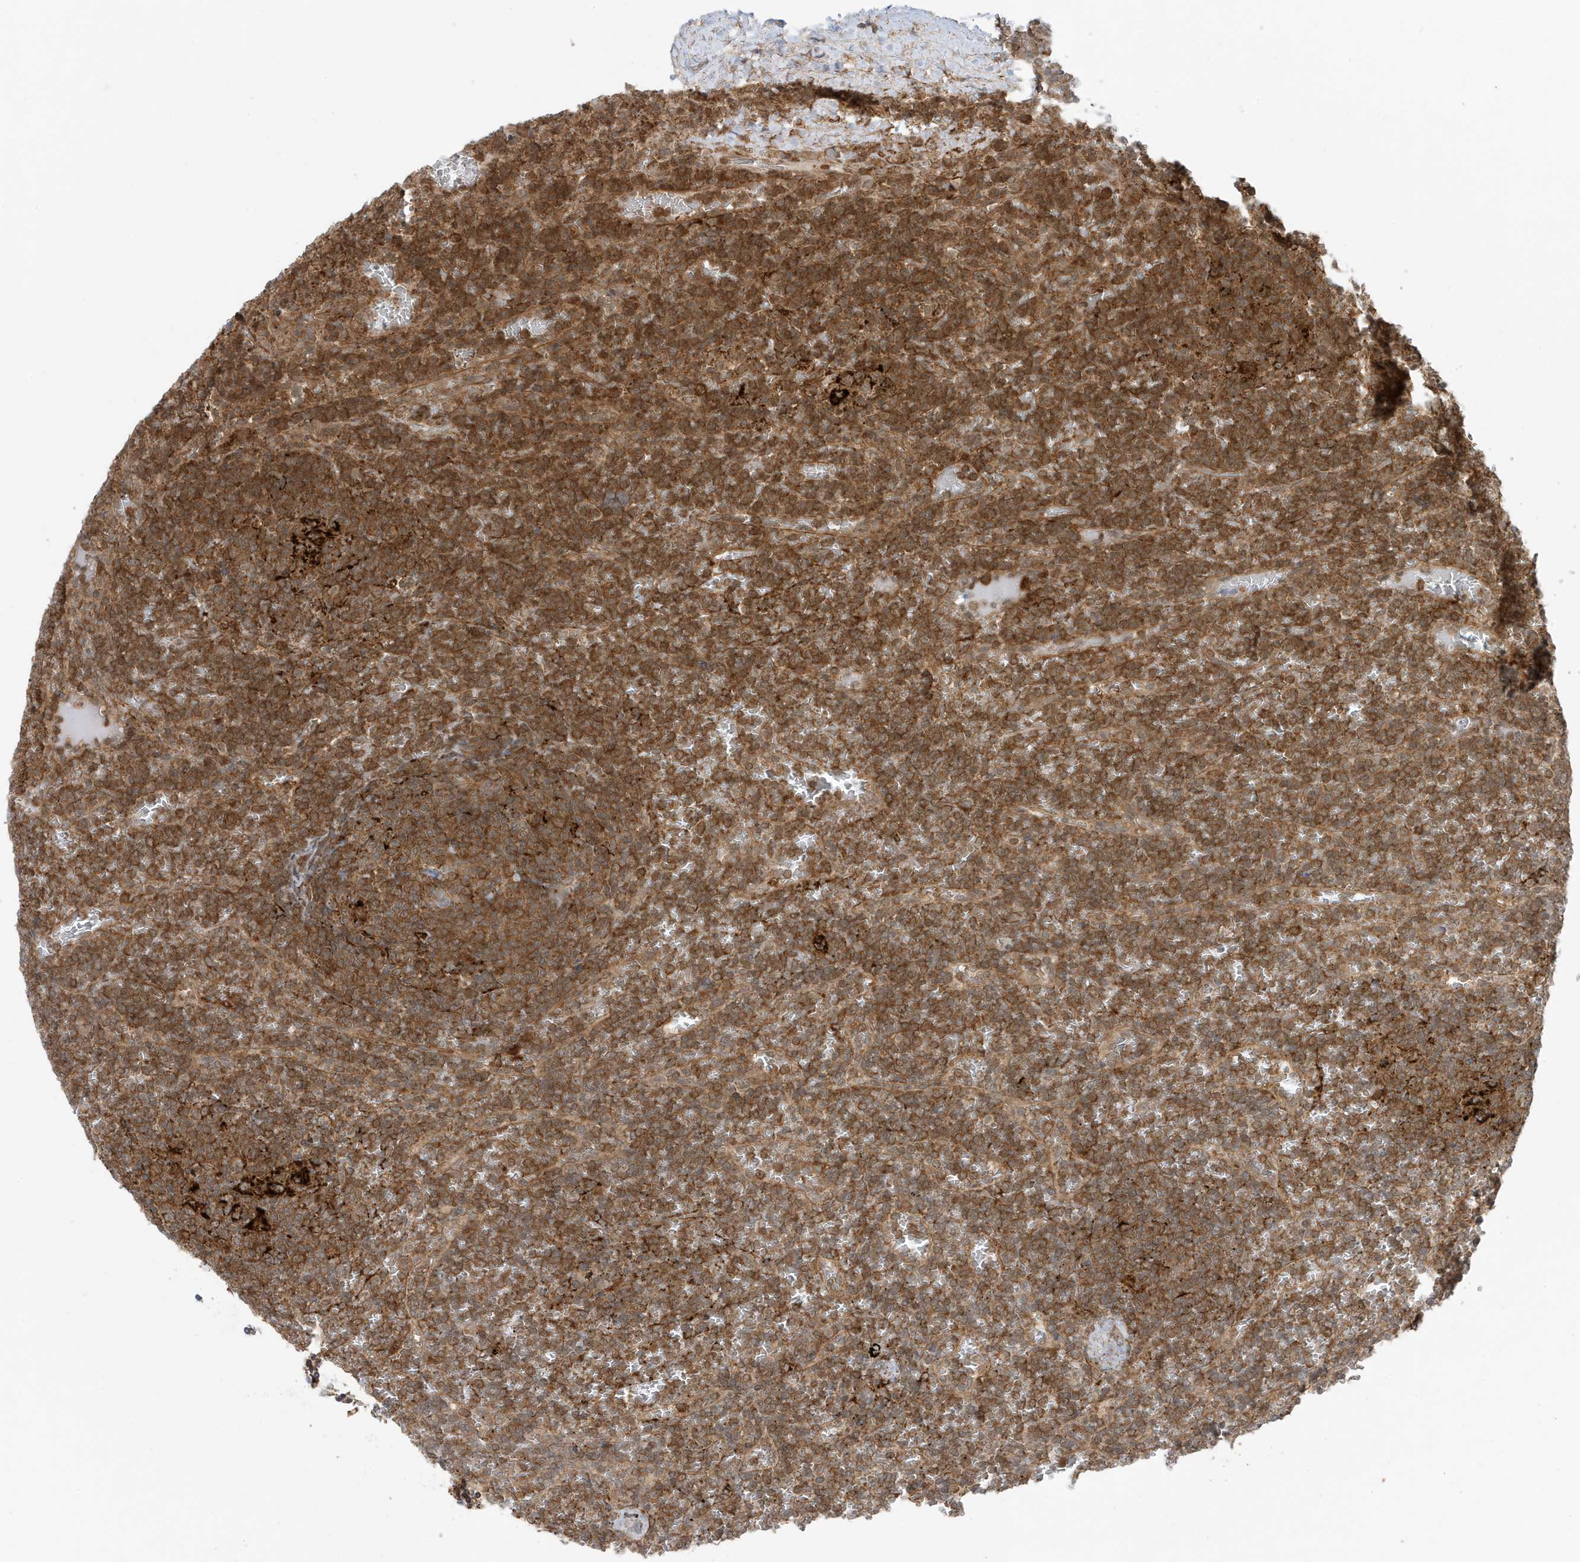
{"staining": {"intensity": "strong", "quantity": ">75%", "location": "cytoplasmic/membranous"}, "tissue": "lymphoma", "cell_type": "Tumor cells", "image_type": "cancer", "snomed": [{"axis": "morphology", "description": "Malignant lymphoma, non-Hodgkin's type, Low grade"}, {"axis": "topography", "description": "Spleen"}], "caption": "Protein staining demonstrates strong cytoplasmic/membranous expression in about >75% of tumor cells in lymphoma.", "gene": "DHX36", "patient": {"sex": "female", "age": 19}}